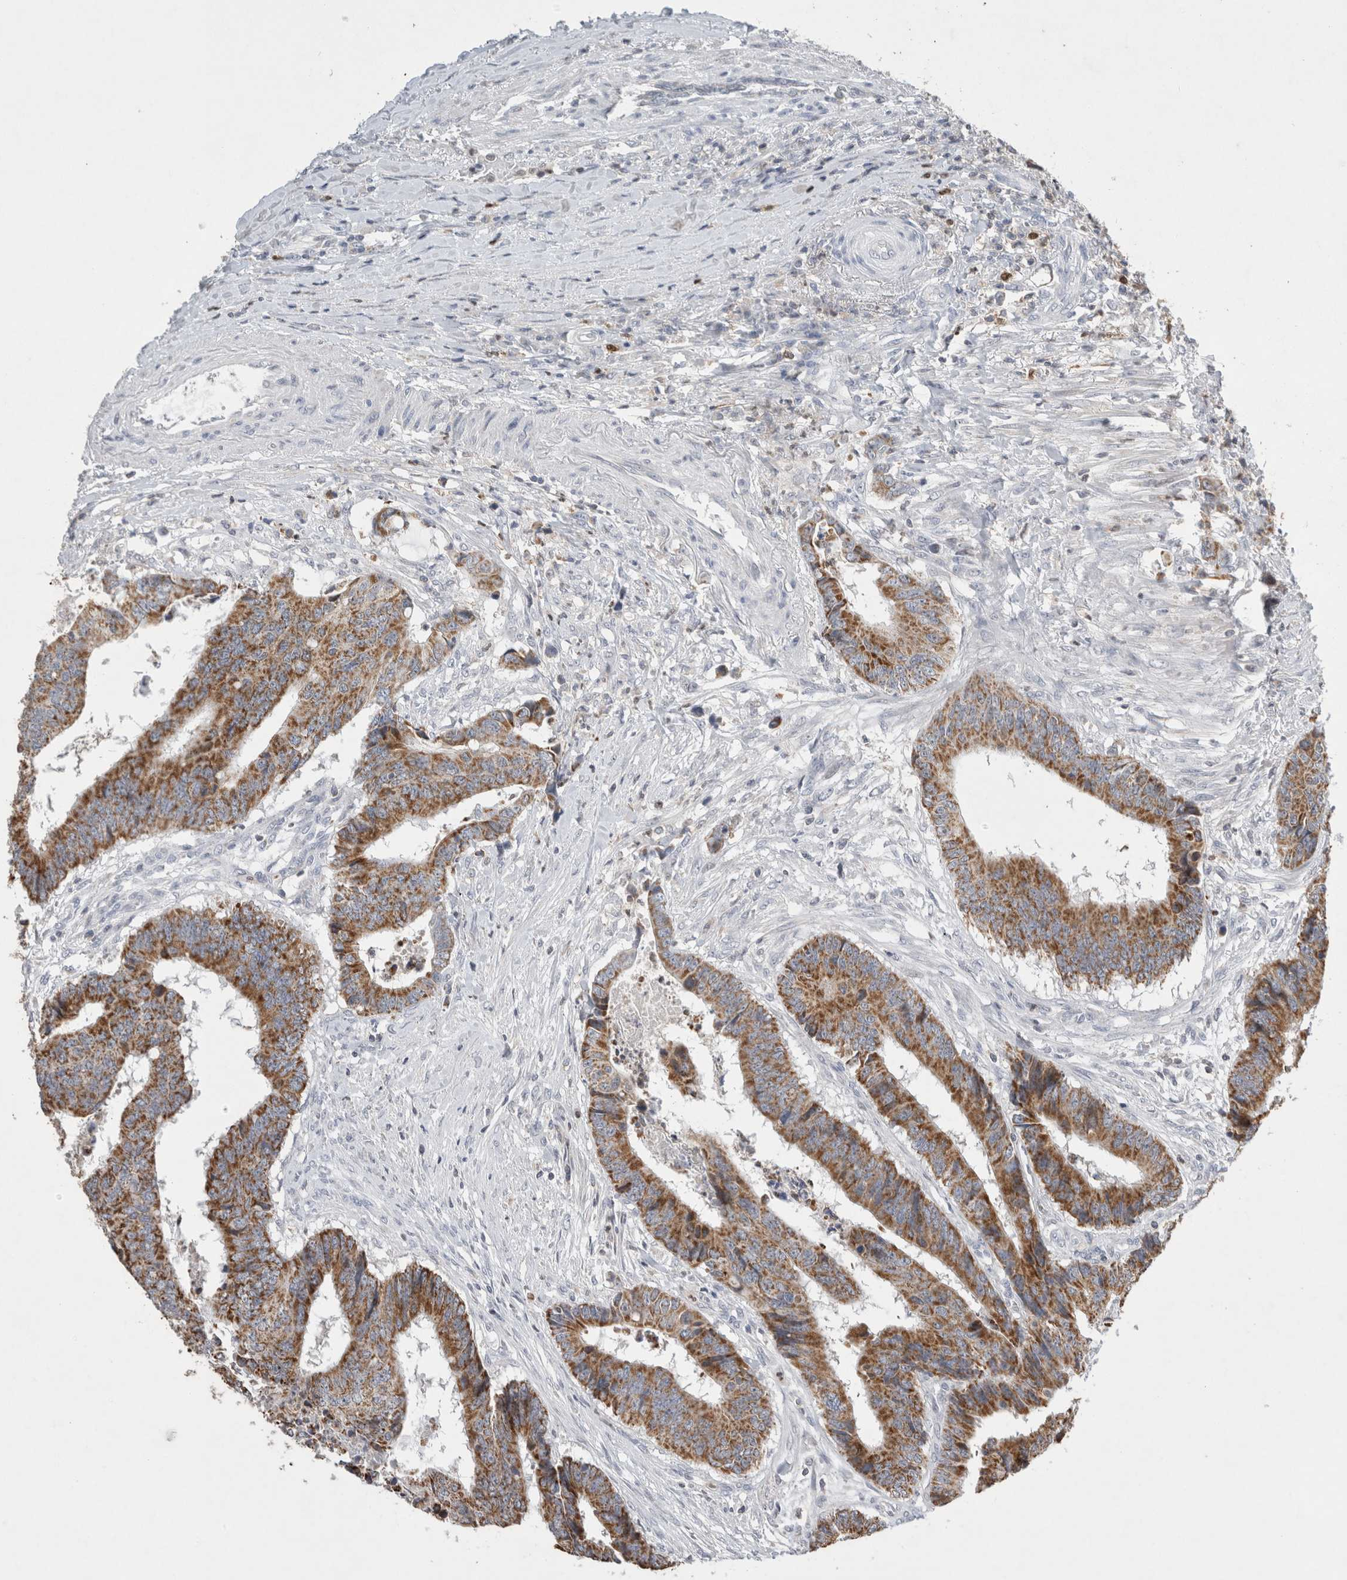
{"staining": {"intensity": "moderate", "quantity": ">75%", "location": "cytoplasmic/membranous"}, "tissue": "colorectal cancer", "cell_type": "Tumor cells", "image_type": "cancer", "snomed": [{"axis": "morphology", "description": "Adenocarcinoma, NOS"}, {"axis": "topography", "description": "Rectum"}], "caption": "Colorectal cancer stained with a brown dye displays moderate cytoplasmic/membranous positive expression in about >75% of tumor cells.", "gene": "AGMAT", "patient": {"sex": "male", "age": 84}}